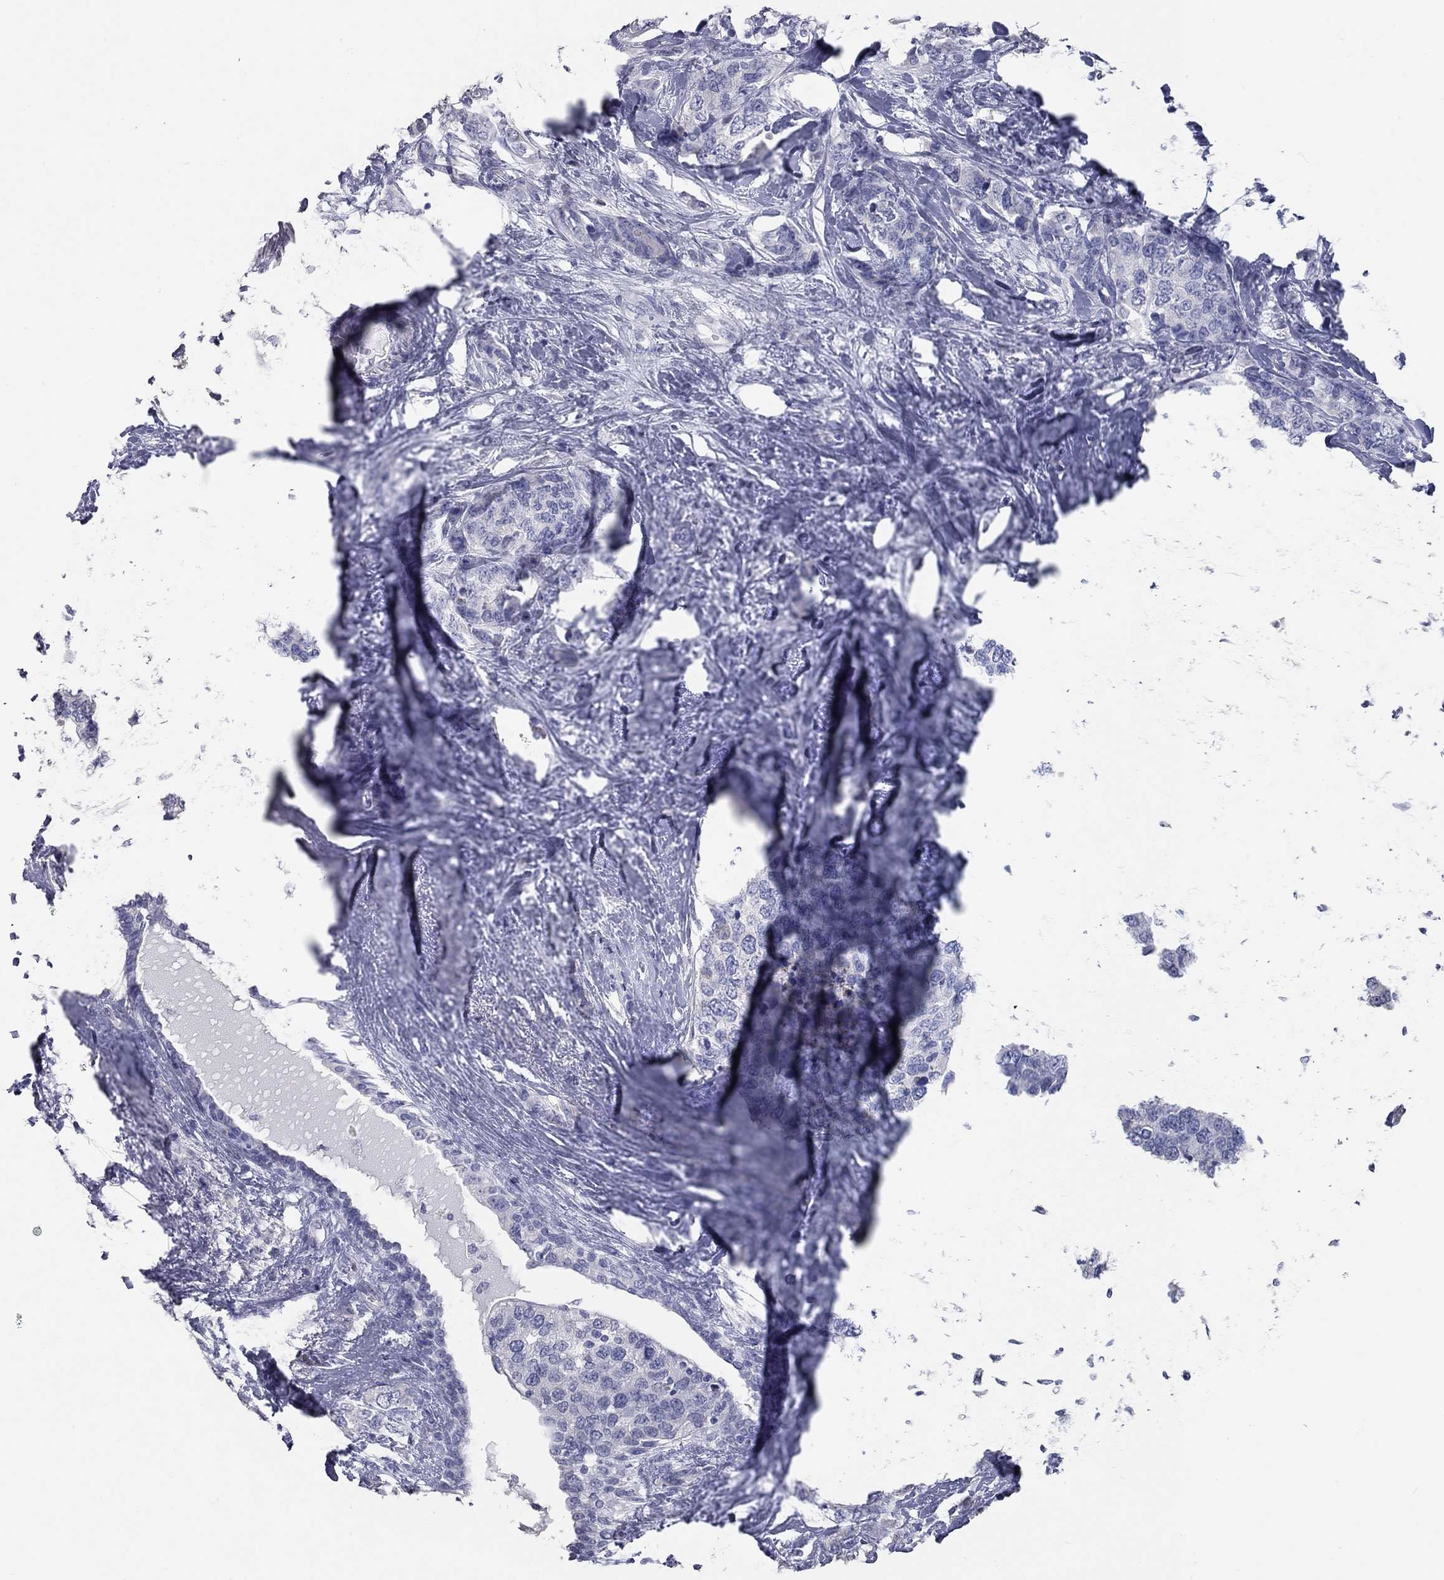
{"staining": {"intensity": "negative", "quantity": "none", "location": "none"}, "tissue": "breast cancer", "cell_type": "Tumor cells", "image_type": "cancer", "snomed": [{"axis": "morphology", "description": "Lobular carcinoma"}, {"axis": "topography", "description": "Breast"}], "caption": "High power microscopy micrograph of an immunohistochemistry image of breast cancer, revealing no significant expression in tumor cells.", "gene": "TAC1", "patient": {"sex": "female", "age": 59}}